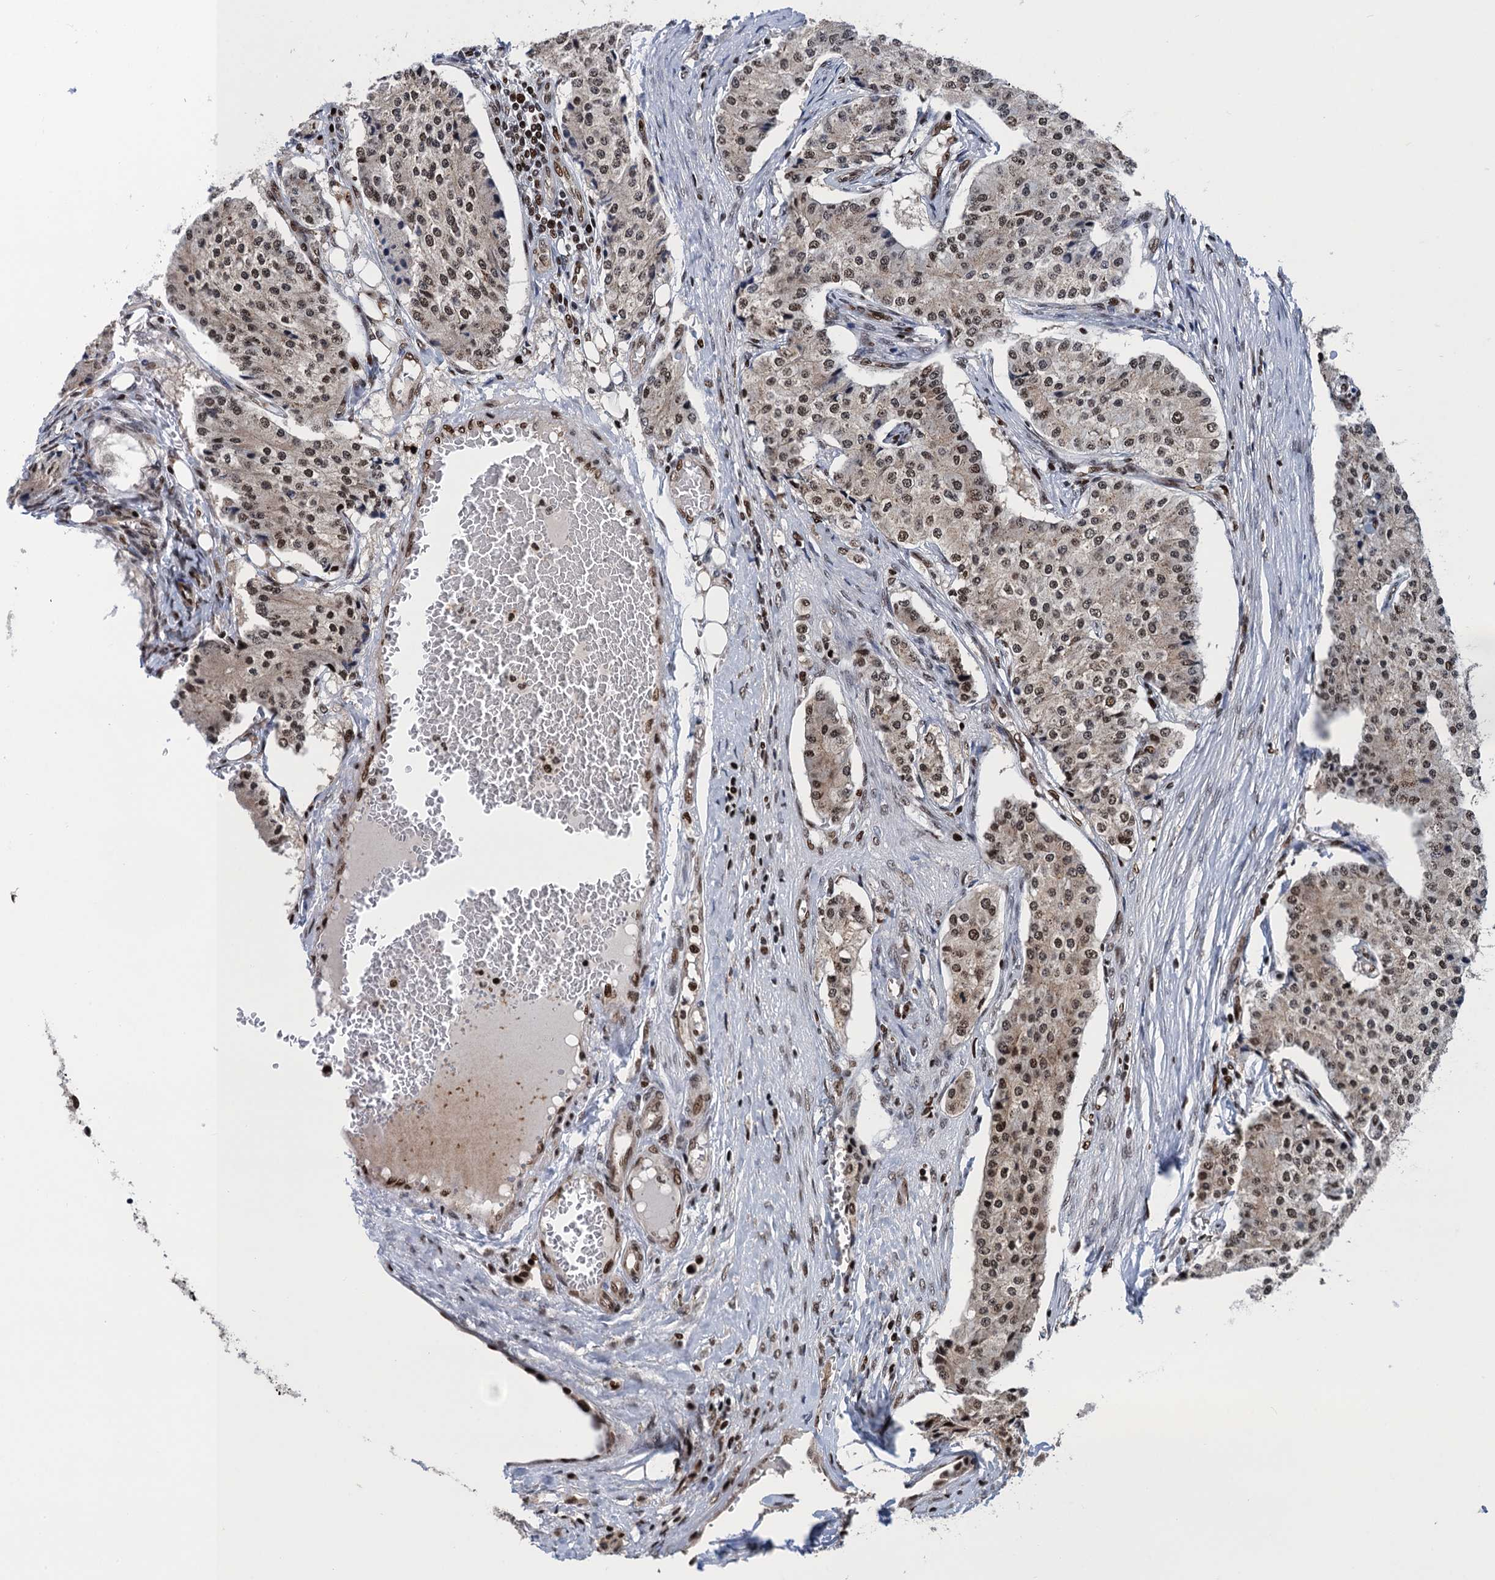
{"staining": {"intensity": "moderate", "quantity": "<25%", "location": "nuclear"}, "tissue": "carcinoid", "cell_type": "Tumor cells", "image_type": "cancer", "snomed": [{"axis": "morphology", "description": "Carcinoid, malignant, NOS"}, {"axis": "topography", "description": "Colon"}], "caption": "Carcinoid tissue exhibits moderate nuclear positivity in approximately <25% of tumor cells The staining was performed using DAB to visualize the protein expression in brown, while the nuclei were stained in blue with hematoxylin (Magnification: 20x).", "gene": "PPP4R1", "patient": {"sex": "female", "age": 52}}